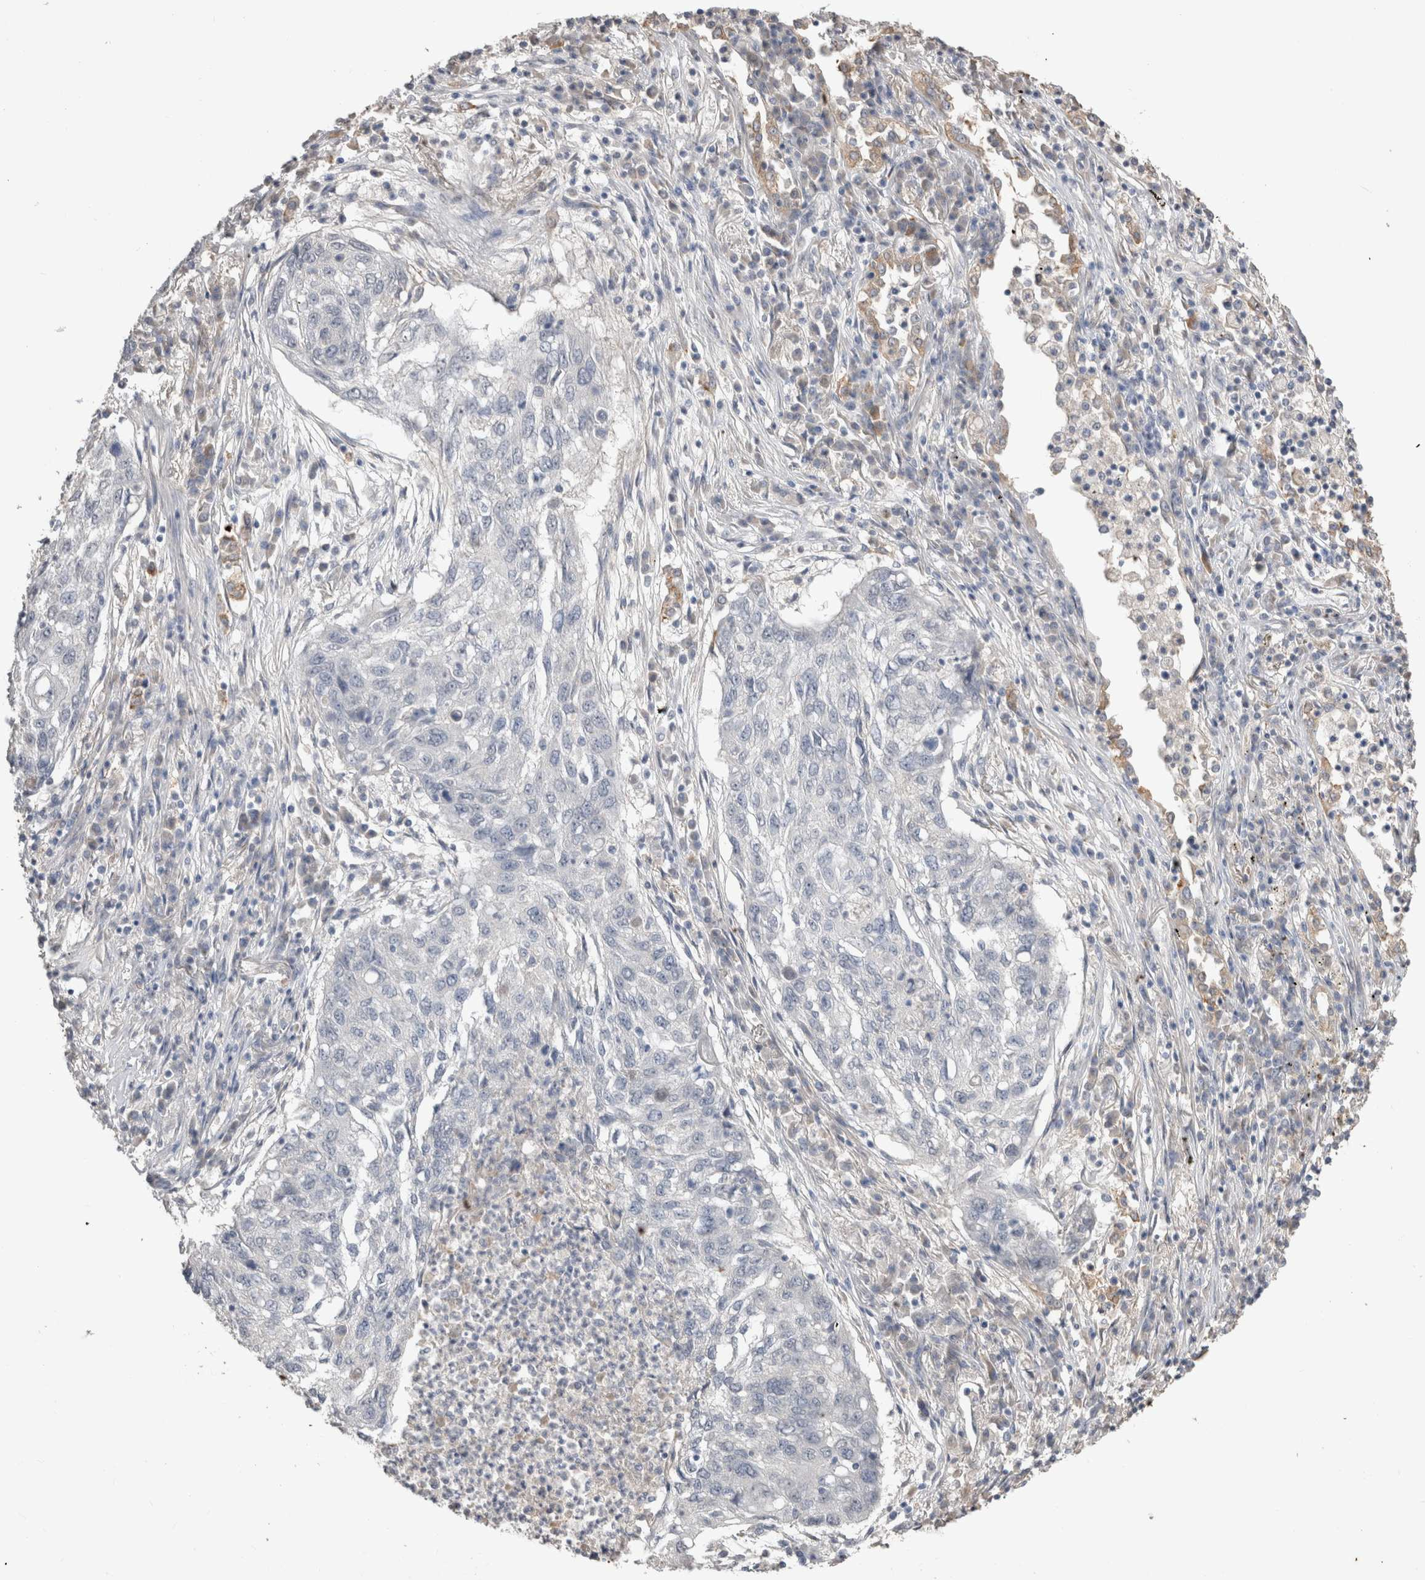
{"staining": {"intensity": "negative", "quantity": "none", "location": "none"}, "tissue": "lung cancer", "cell_type": "Tumor cells", "image_type": "cancer", "snomed": [{"axis": "morphology", "description": "Squamous cell carcinoma, NOS"}, {"axis": "topography", "description": "Lung"}], "caption": "DAB (3,3'-diaminobenzidine) immunohistochemical staining of human squamous cell carcinoma (lung) shows no significant positivity in tumor cells.", "gene": "NAALADL2", "patient": {"sex": "female", "age": 63}}